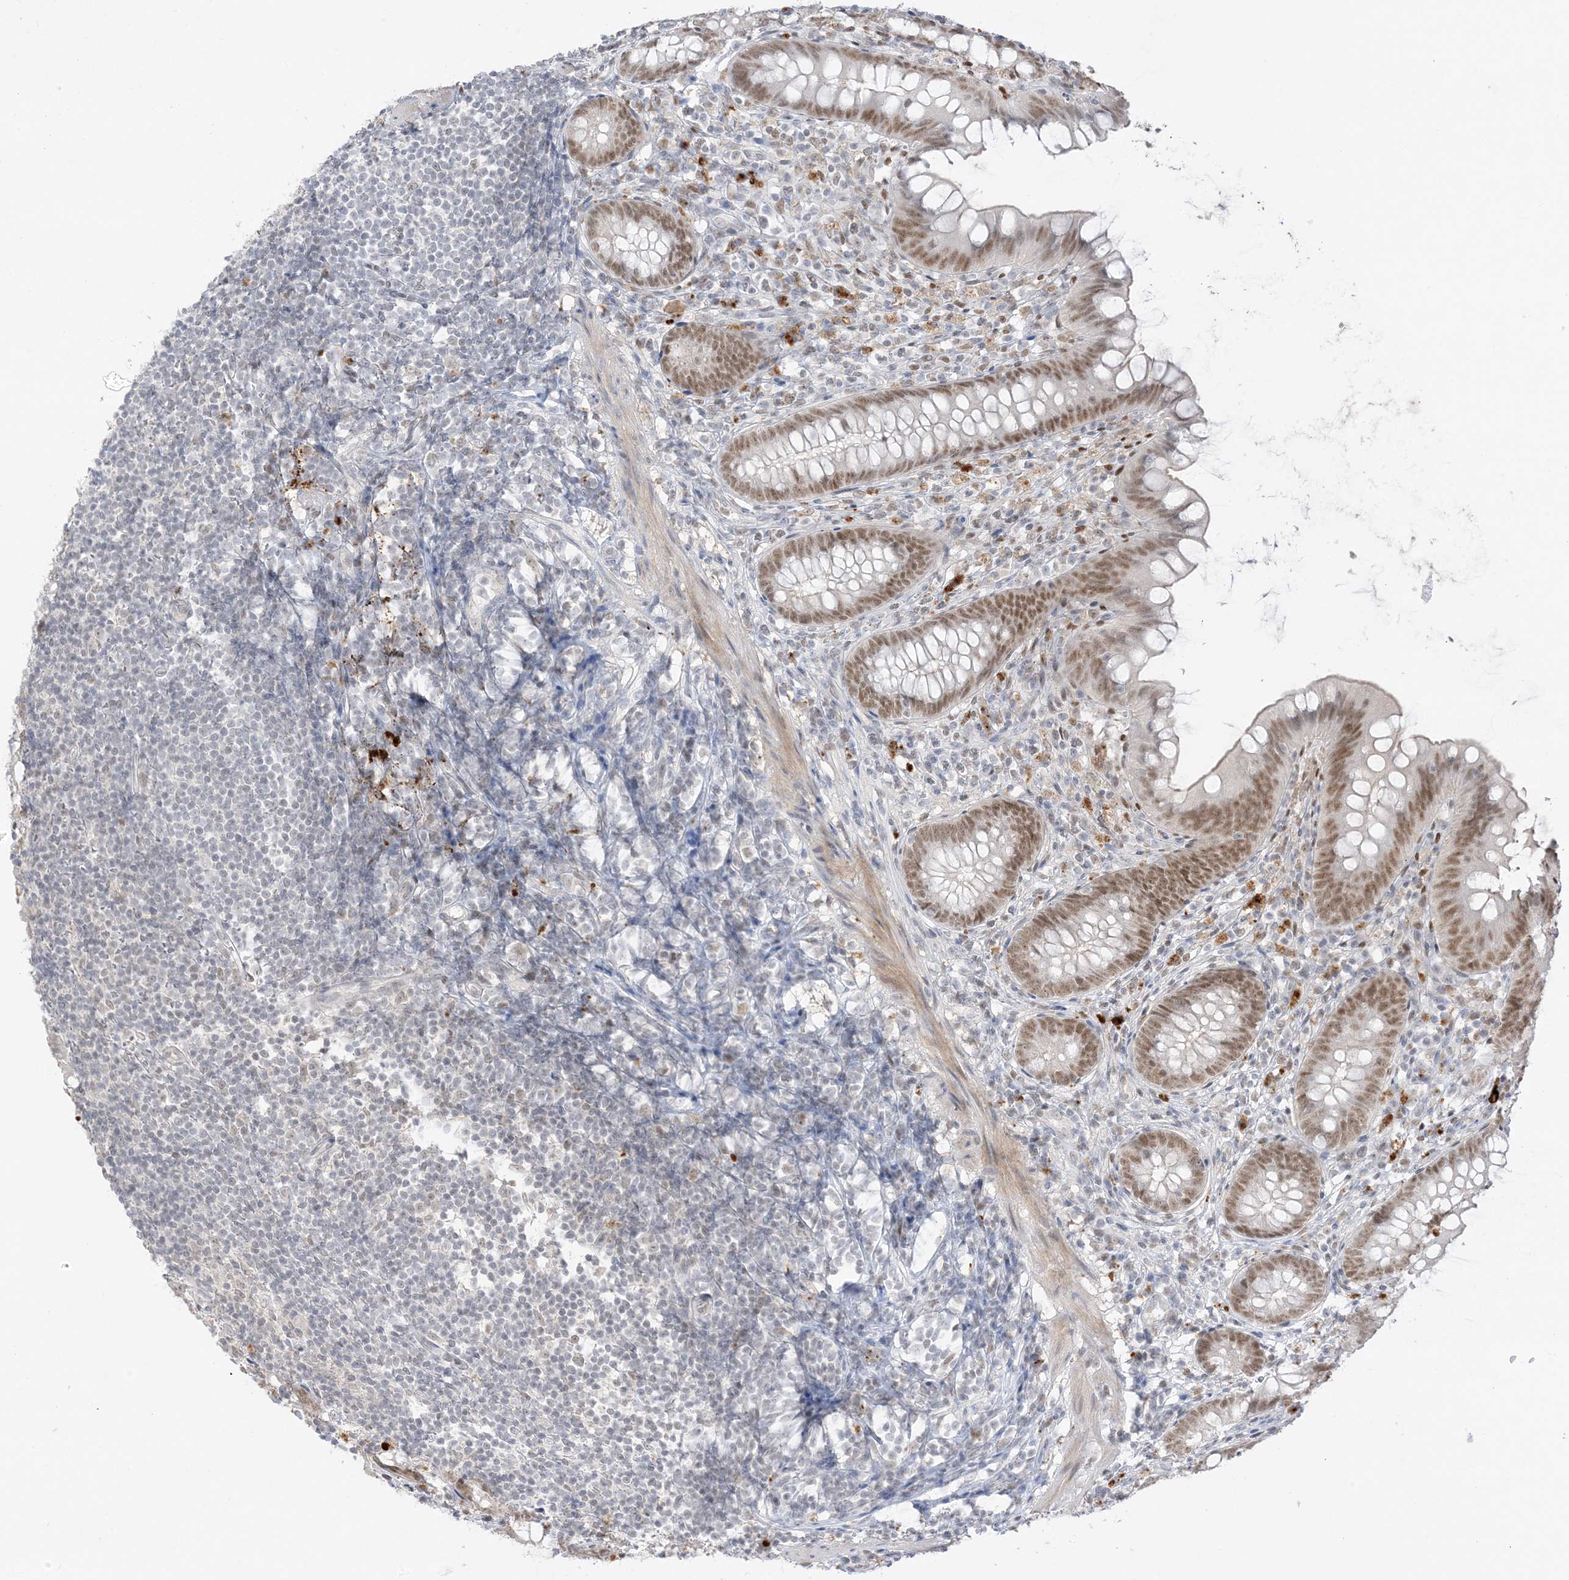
{"staining": {"intensity": "moderate", "quantity": ">75%", "location": "nuclear"}, "tissue": "appendix", "cell_type": "Glandular cells", "image_type": "normal", "snomed": [{"axis": "morphology", "description": "Normal tissue, NOS"}, {"axis": "topography", "description": "Appendix"}], "caption": "Immunohistochemistry histopathology image of benign appendix stained for a protein (brown), which demonstrates medium levels of moderate nuclear staining in about >75% of glandular cells.", "gene": "MSL3", "patient": {"sex": "female", "age": 62}}